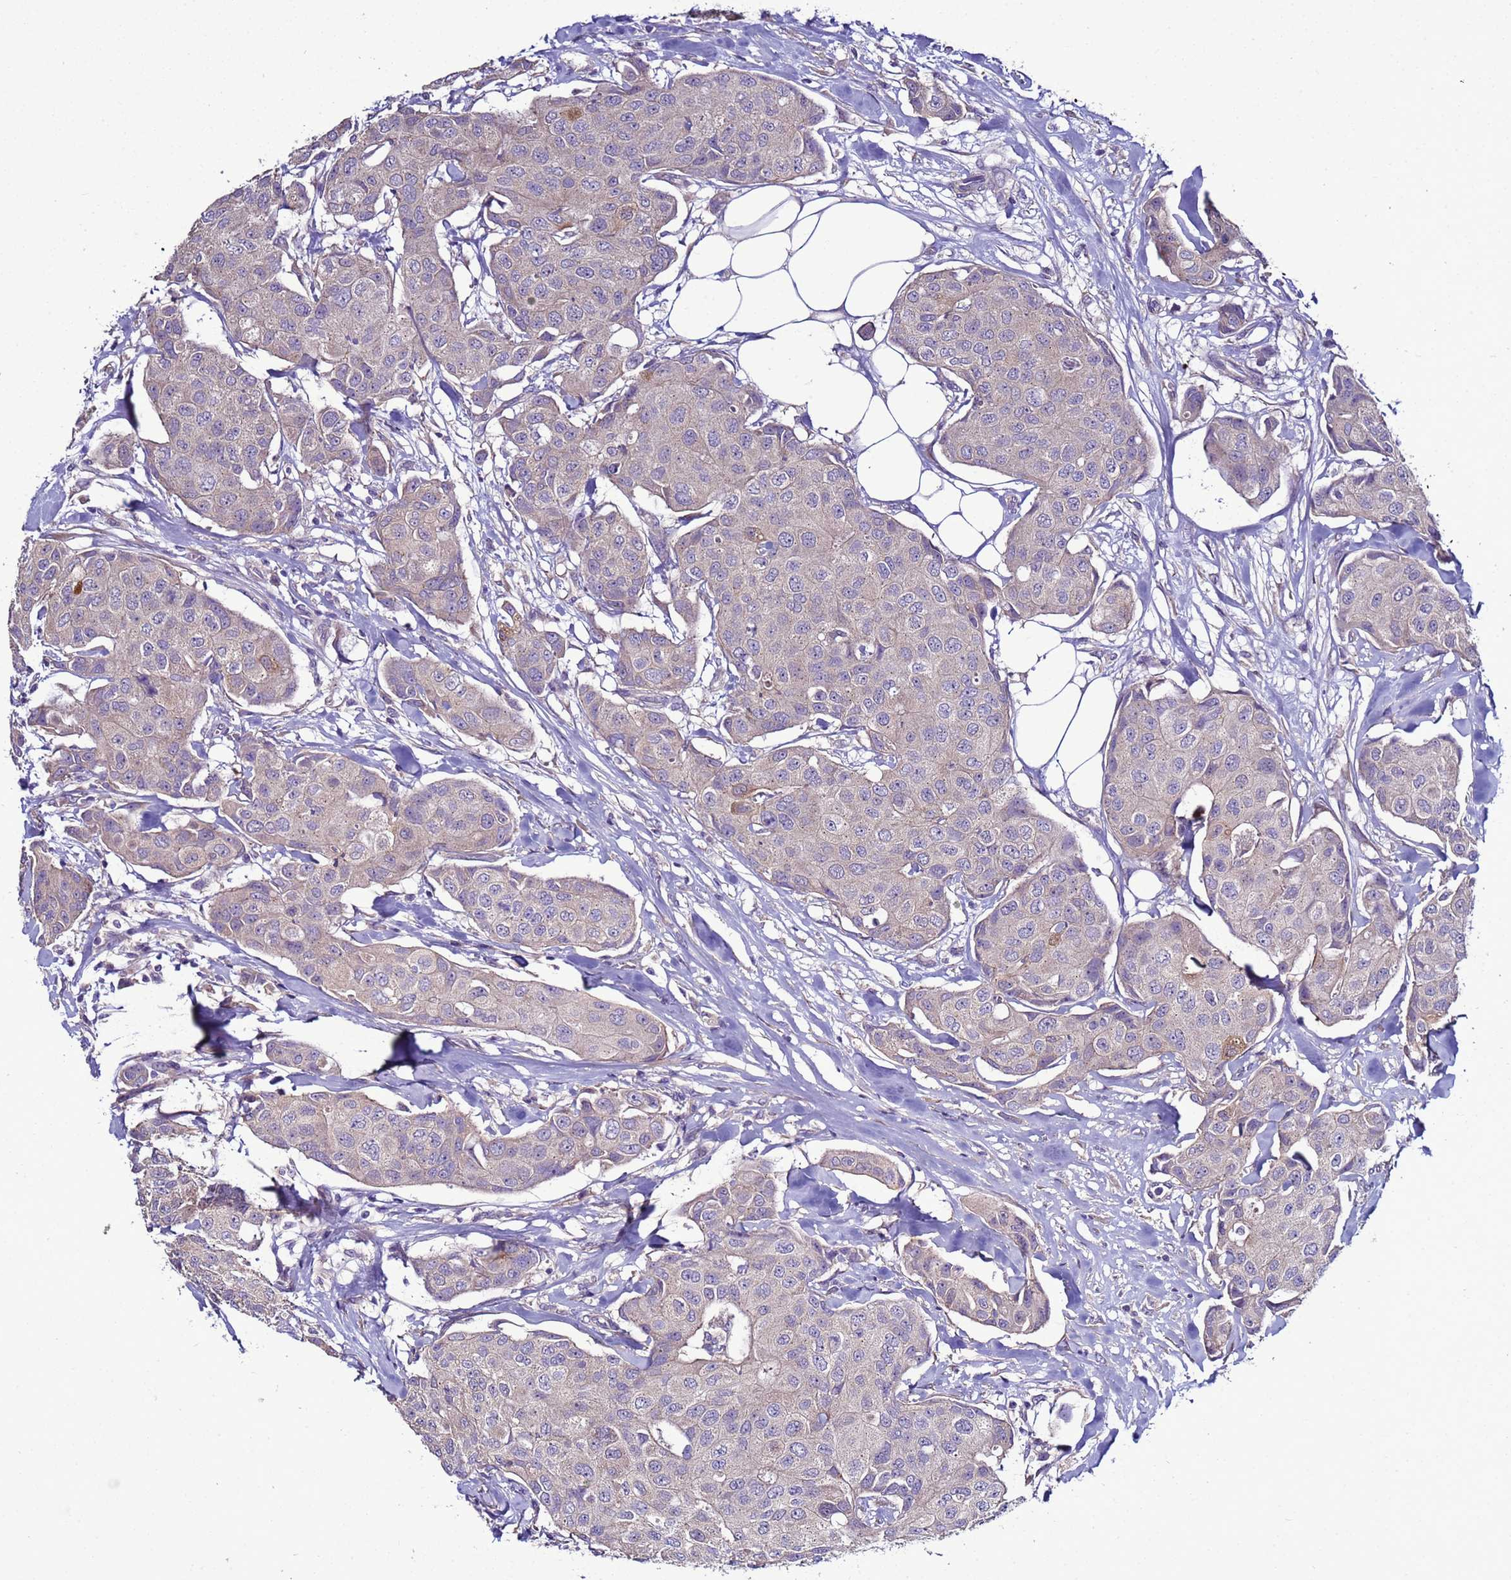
{"staining": {"intensity": "negative", "quantity": "none", "location": "none"}, "tissue": "breast cancer", "cell_type": "Tumor cells", "image_type": "cancer", "snomed": [{"axis": "morphology", "description": "Duct carcinoma"}, {"axis": "topography", "description": "Breast"}, {"axis": "topography", "description": "Lymph node"}], "caption": "The histopathology image shows no staining of tumor cells in intraductal carcinoma (breast).", "gene": "RABL2B", "patient": {"sex": "female", "age": 80}}